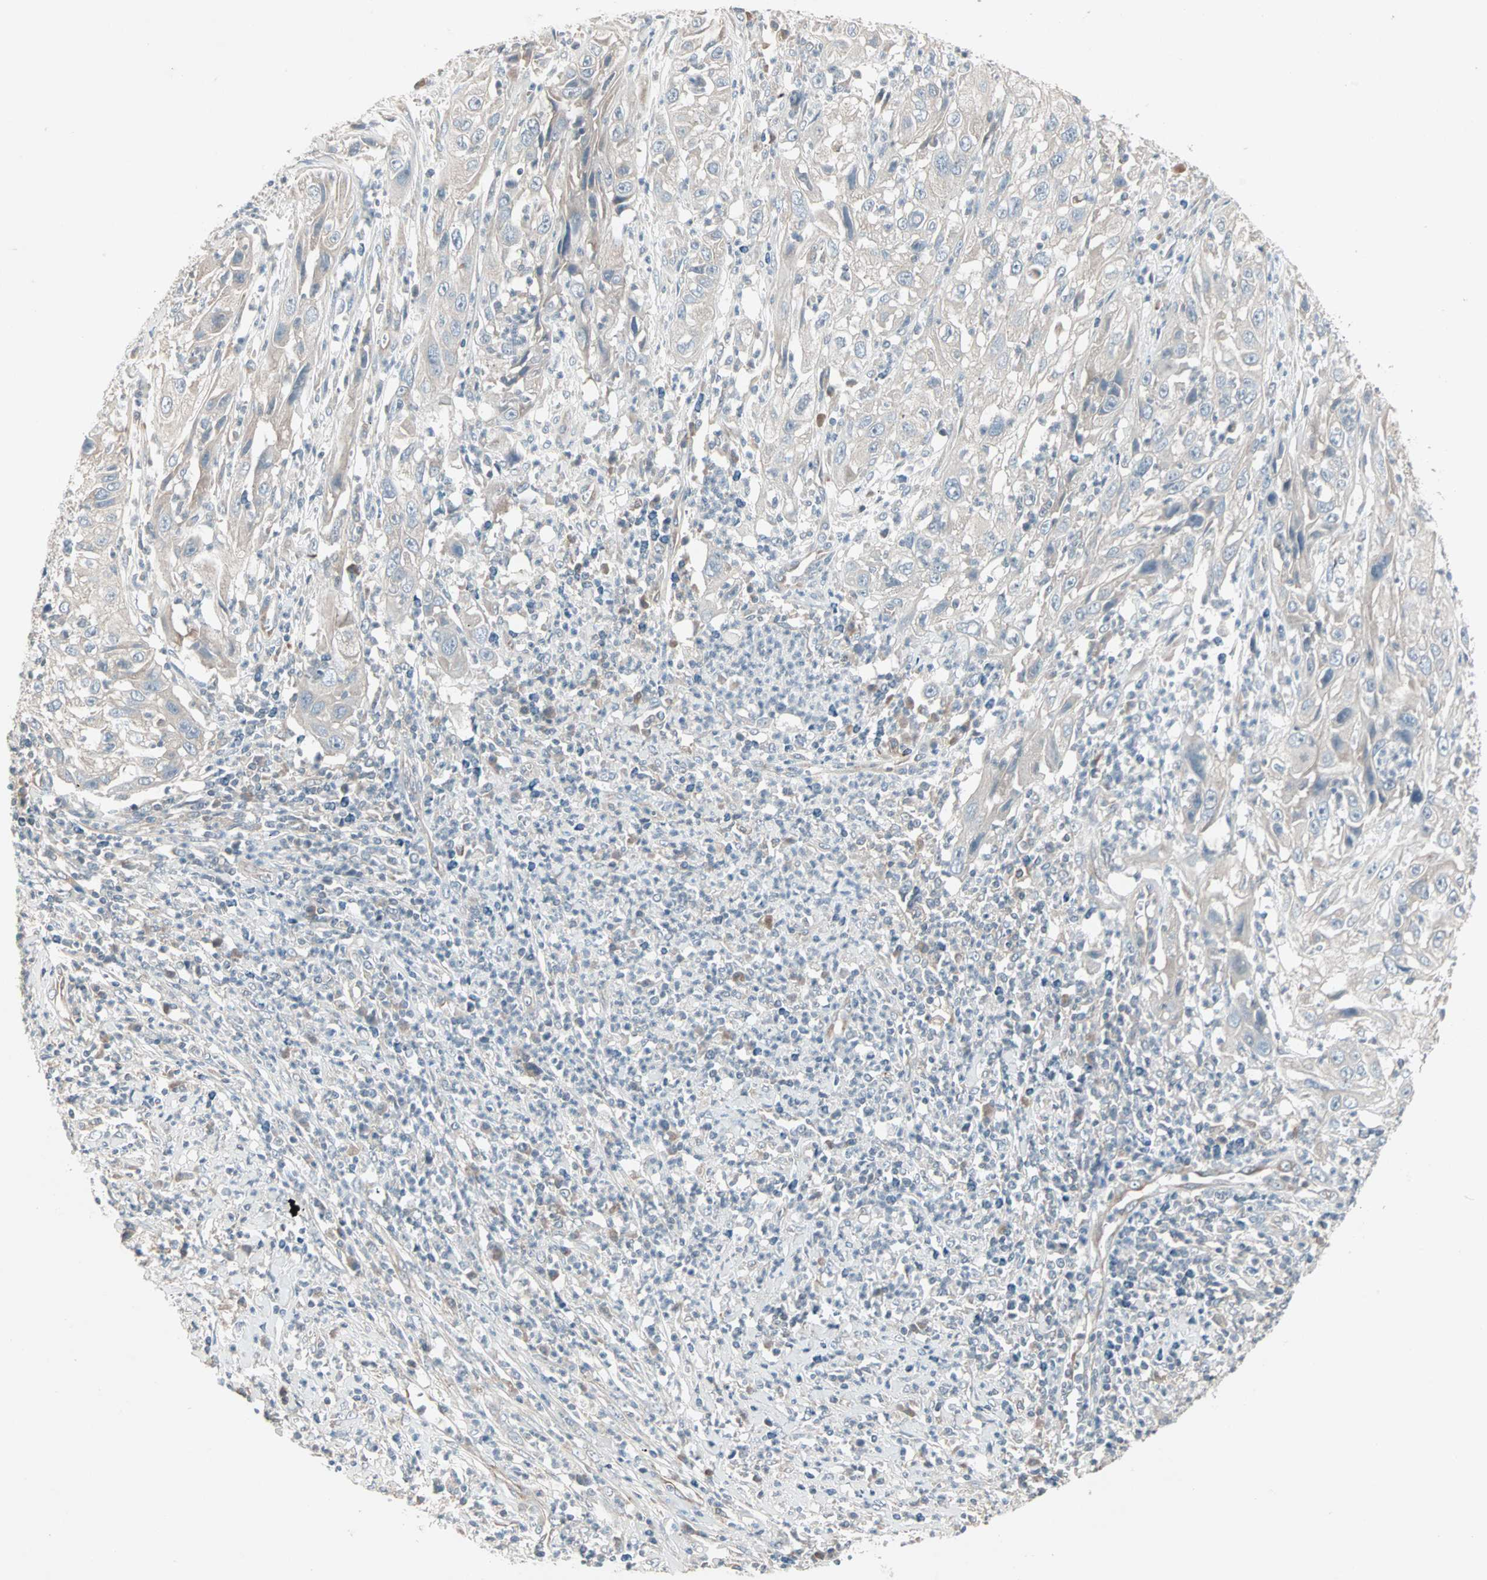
{"staining": {"intensity": "negative", "quantity": "none", "location": "none"}, "tissue": "cervical cancer", "cell_type": "Tumor cells", "image_type": "cancer", "snomed": [{"axis": "morphology", "description": "Squamous cell carcinoma, NOS"}, {"axis": "topography", "description": "Cervix"}], "caption": "This micrograph is of cervical cancer stained with immunohistochemistry to label a protein in brown with the nuclei are counter-stained blue. There is no expression in tumor cells.", "gene": "JMJD7-PLA2G4B", "patient": {"sex": "female", "age": 32}}